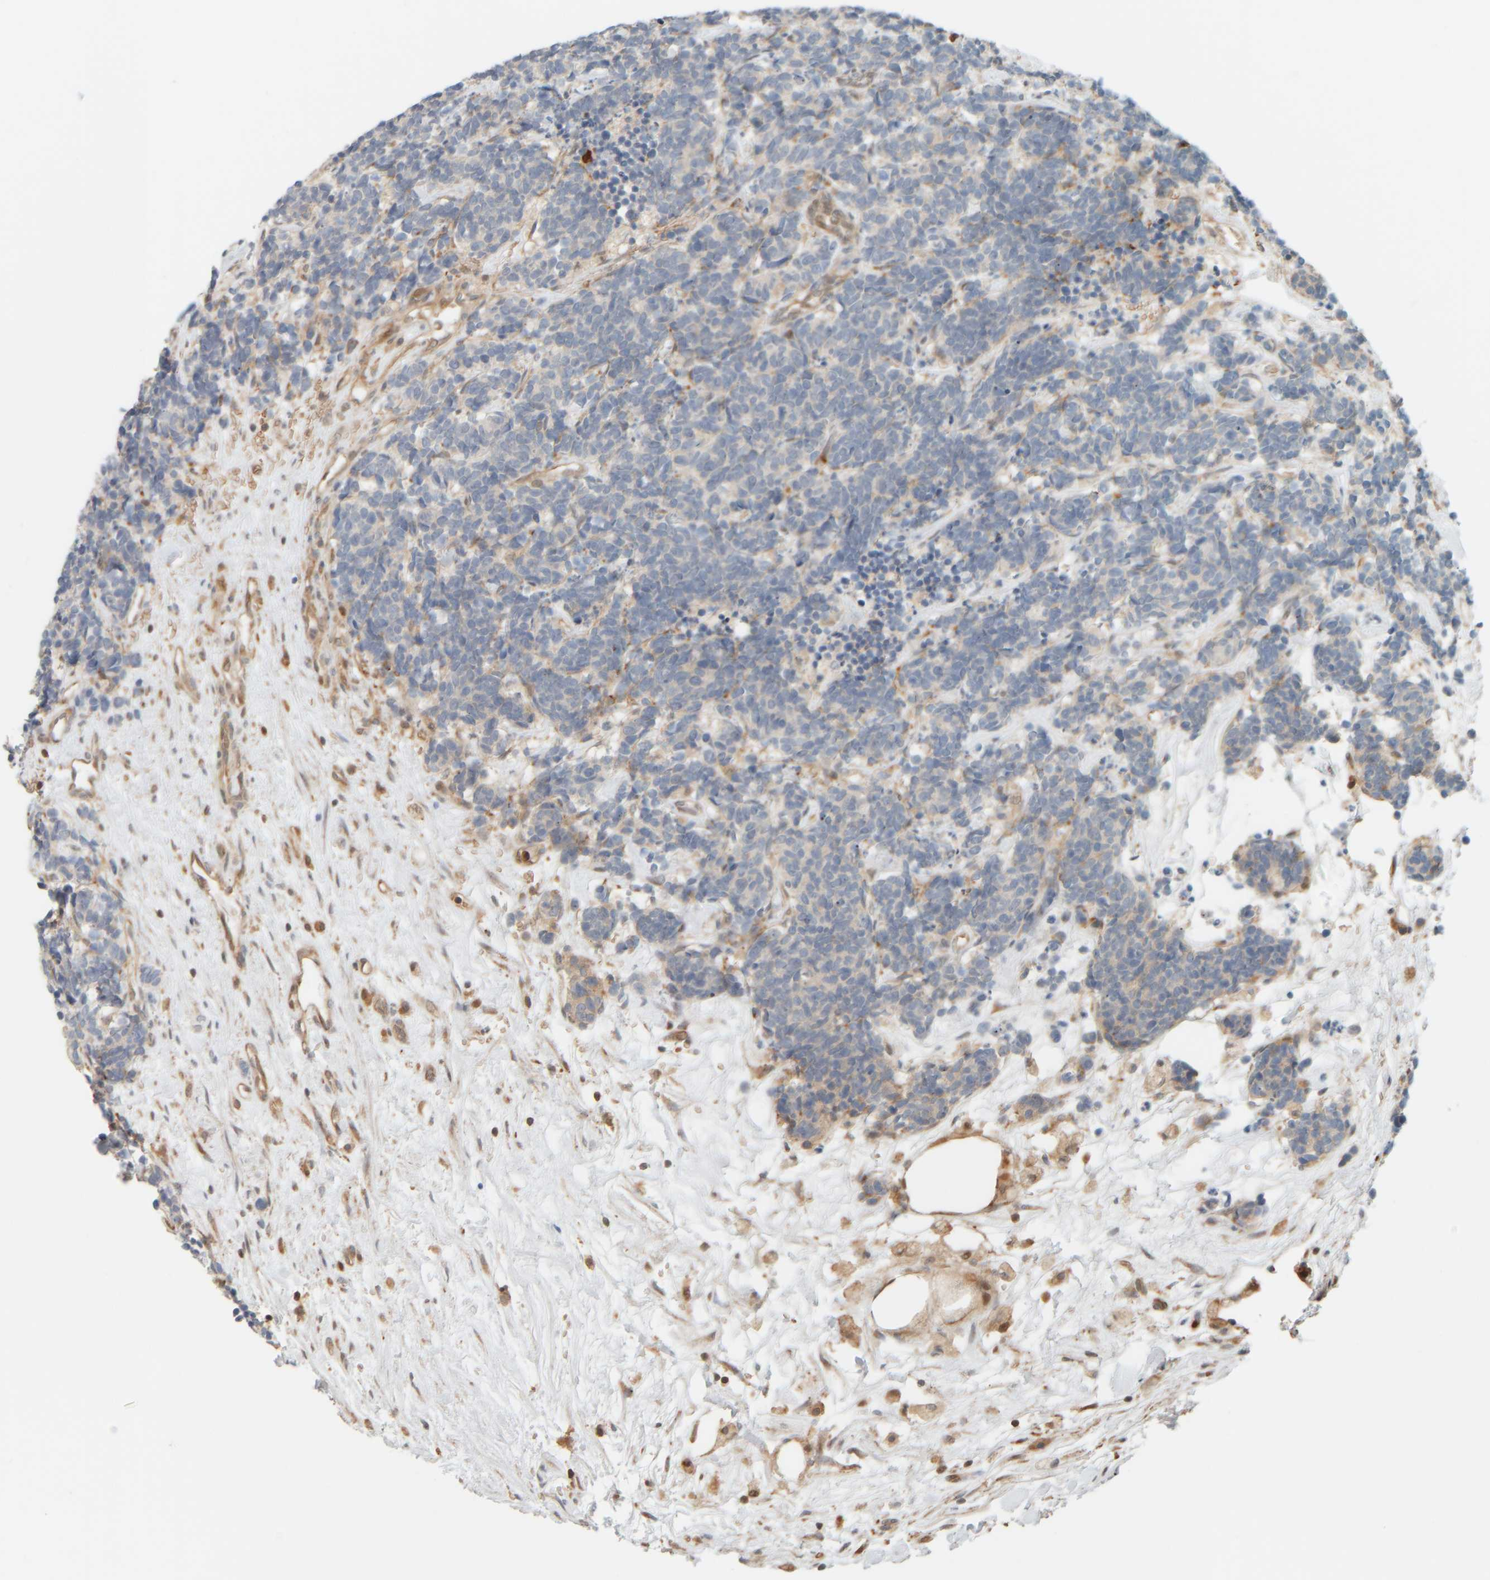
{"staining": {"intensity": "weak", "quantity": "<25%", "location": "cytoplasmic/membranous"}, "tissue": "carcinoid", "cell_type": "Tumor cells", "image_type": "cancer", "snomed": [{"axis": "morphology", "description": "Carcinoma, NOS"}, {"axis": "morphology", "description": "Carcinoid, malignant, NOS"}, {"axis": "topography", "description": "Urinary bladder"}], "caption": "Tumor cells are negative for brown protein staining in carcinoid.", "gene": "PTGES3L-AARSD1", "patient": {"sex": "male", "age": 57}}